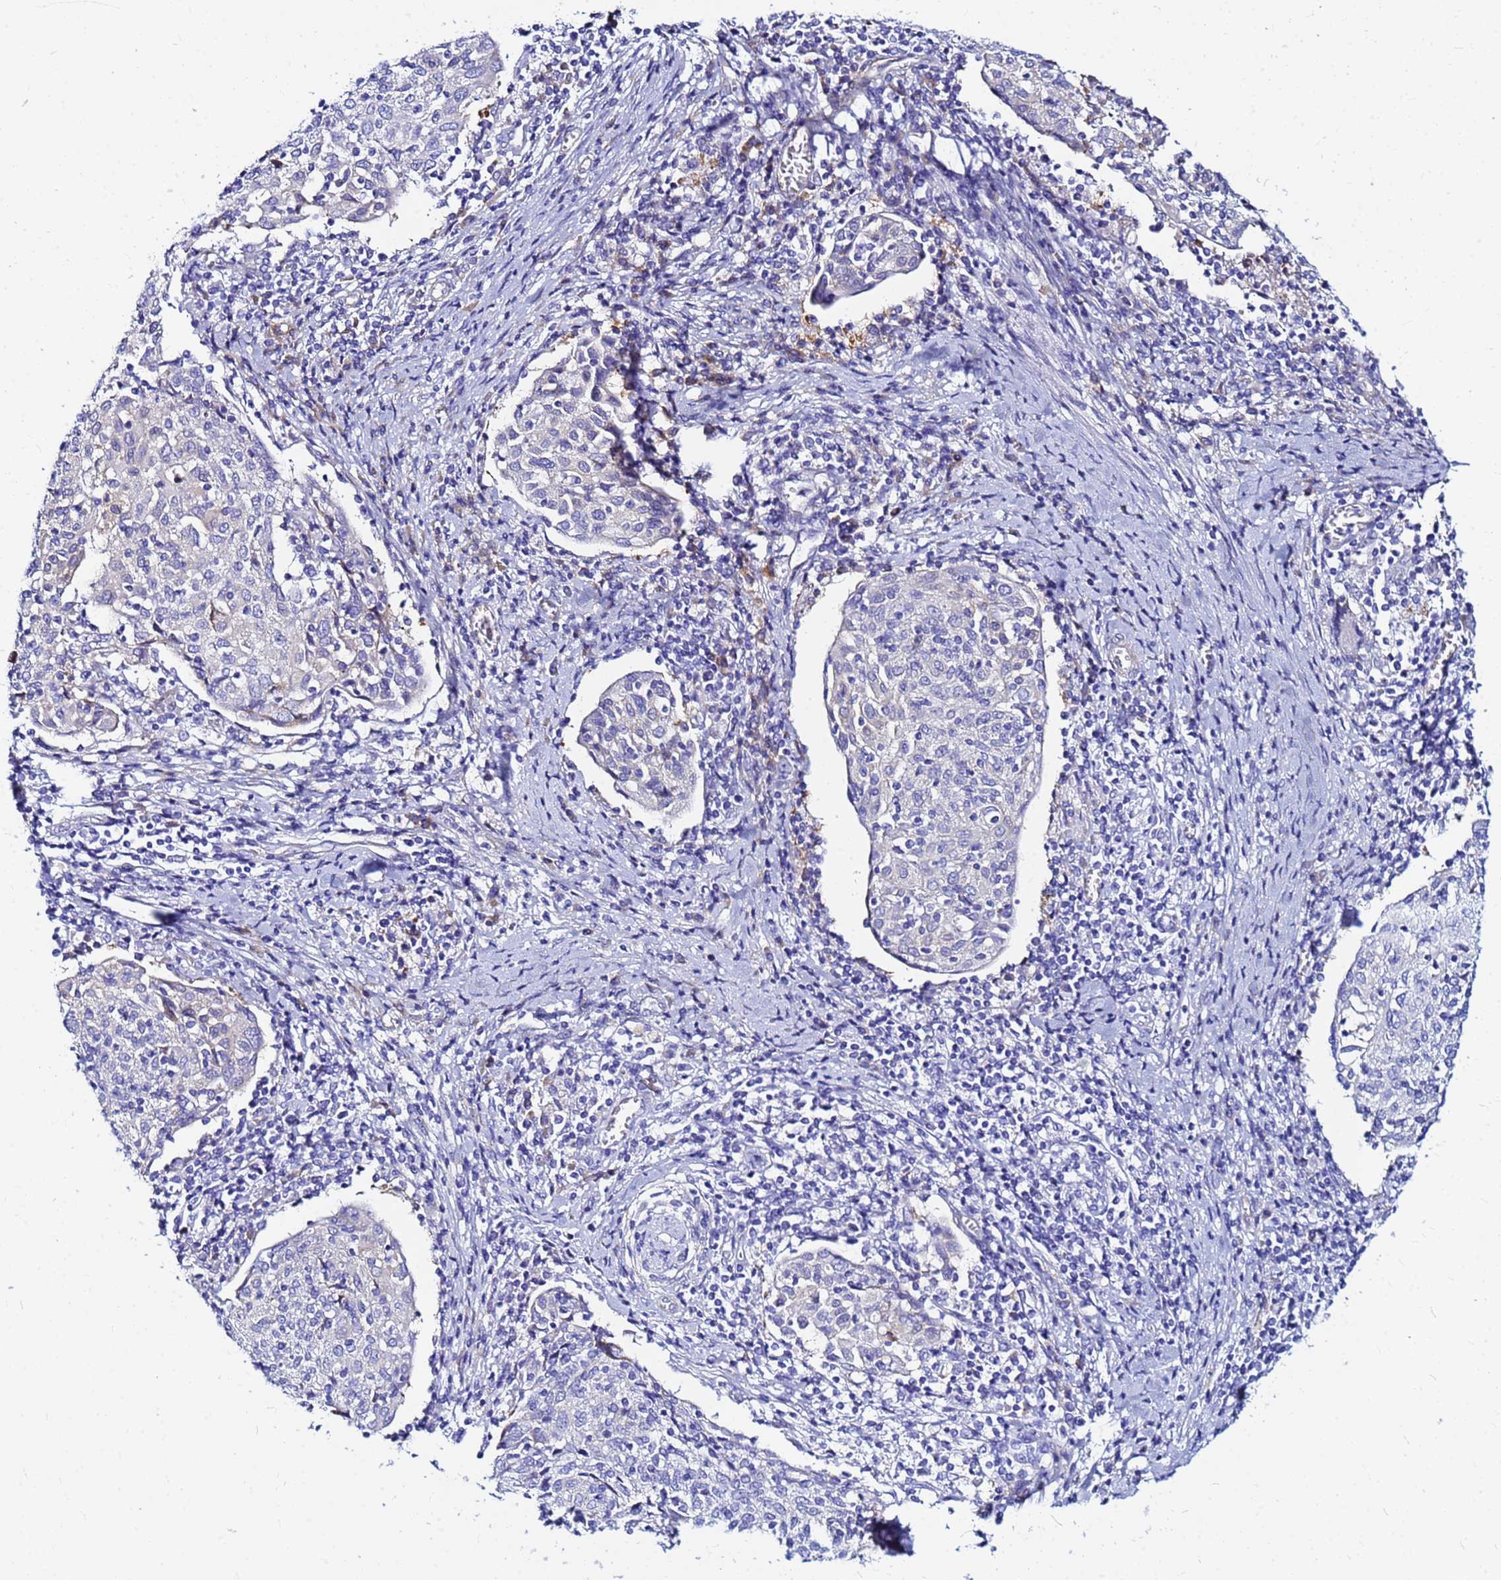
{"staining": {"intensity": "negative", "quantity": "none", "location": "none"}, "tissue": "cervical cancer", "cell_type": "Tumor cells", "image_type": "cancer", "snomed": [{"axis": "morphology", "description": "Squamous cell carcinoma, NOS"}, {"axis": "topography", "description": "Cervix"}], "caption": "Immunohistochemistry (IHC) of cervical cancer (squamous cell carcinoma) exhibits no staining in tumor cells. Nuclei are stained in blue.", "gene": "JRKL", "patient": {"sex": "female", "age": 52}}